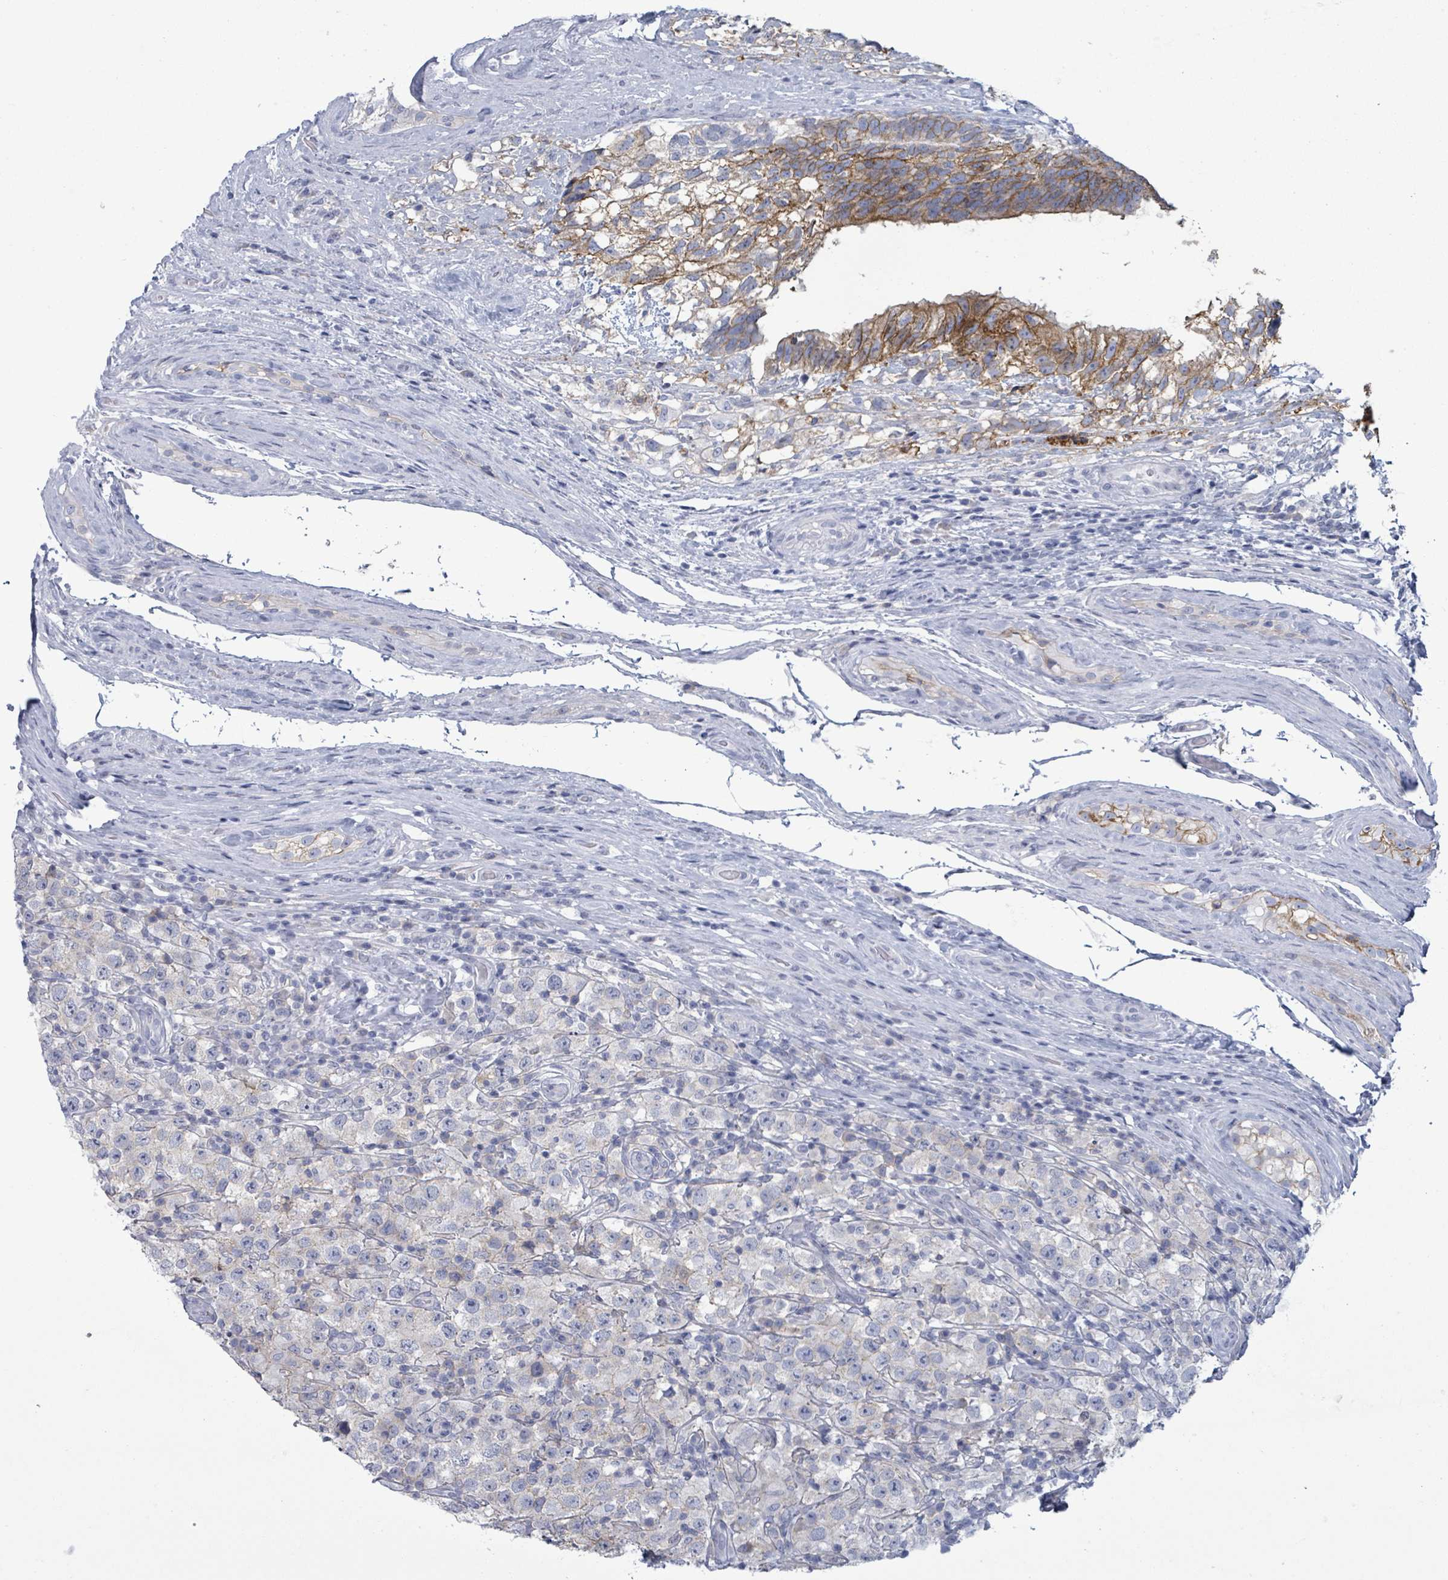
{"staining": {"intensity": "moderate", "quantity": "<25%", "location": "cytoplasmic/membranous"}, "tissue": "testis cancer", "cell_type": "Tumor cells", "image_type": "cancer", "snomed": [{"axis": "morphology", "description": "Seminoma, NOS"}, {"axis": "morphology", "description": "Carcinoma, Embryonal, NOS"}, {"axis": "topography", "description": "Testis"}], "caption": "DAB immunohistochemical staining of testis cancer (seminoma) exhibits moderate cytoplasmic/membranous protein positivity in about <25% of tumor cells. (IHC, brightfield microscopy, high magnification).", "gene": "BSG", "patient": {"sex": "male", "age": 41}}